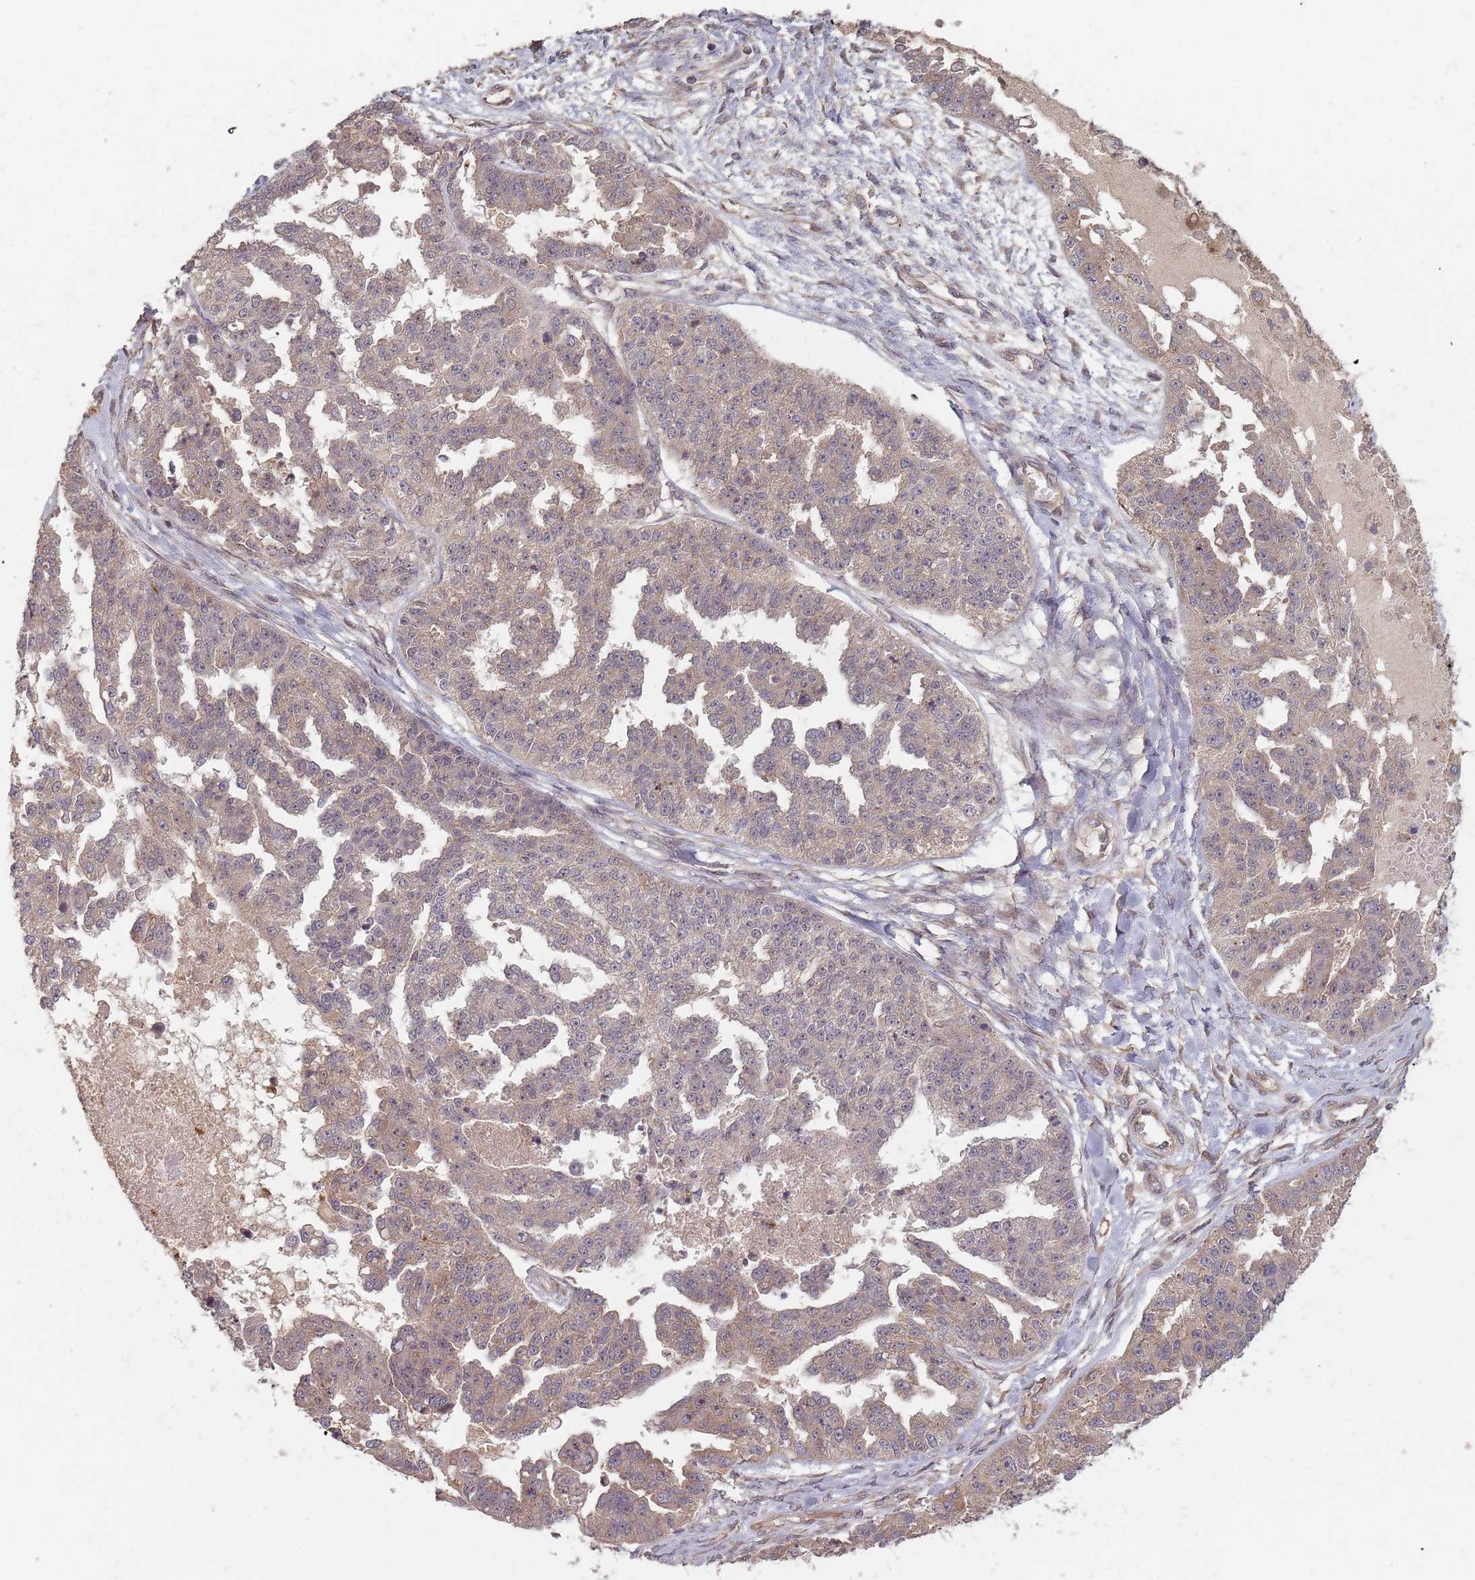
{"staining": {"intensity": "weak", "quantity": "25%-75%", "location": "cytoplasmic/membranous"}, "tissue": "ovarian cancer", "cell_type": "Tumor cells", "image_type": "cancer", "snomed": [{"axis": "morphology", "description": "Cystadenocarcinoma, serous, NOS"}, {"axis": "topography", "description": "Ovary"}], "caption": "Weak cytoplasmic/membranous protein positivity is seen in approximately 25%-75% of tumor cells in ovarian serous cystadenocarcinoma.", "gene": "C3orf14", "patient": {"sex": "female", "age": 58}}